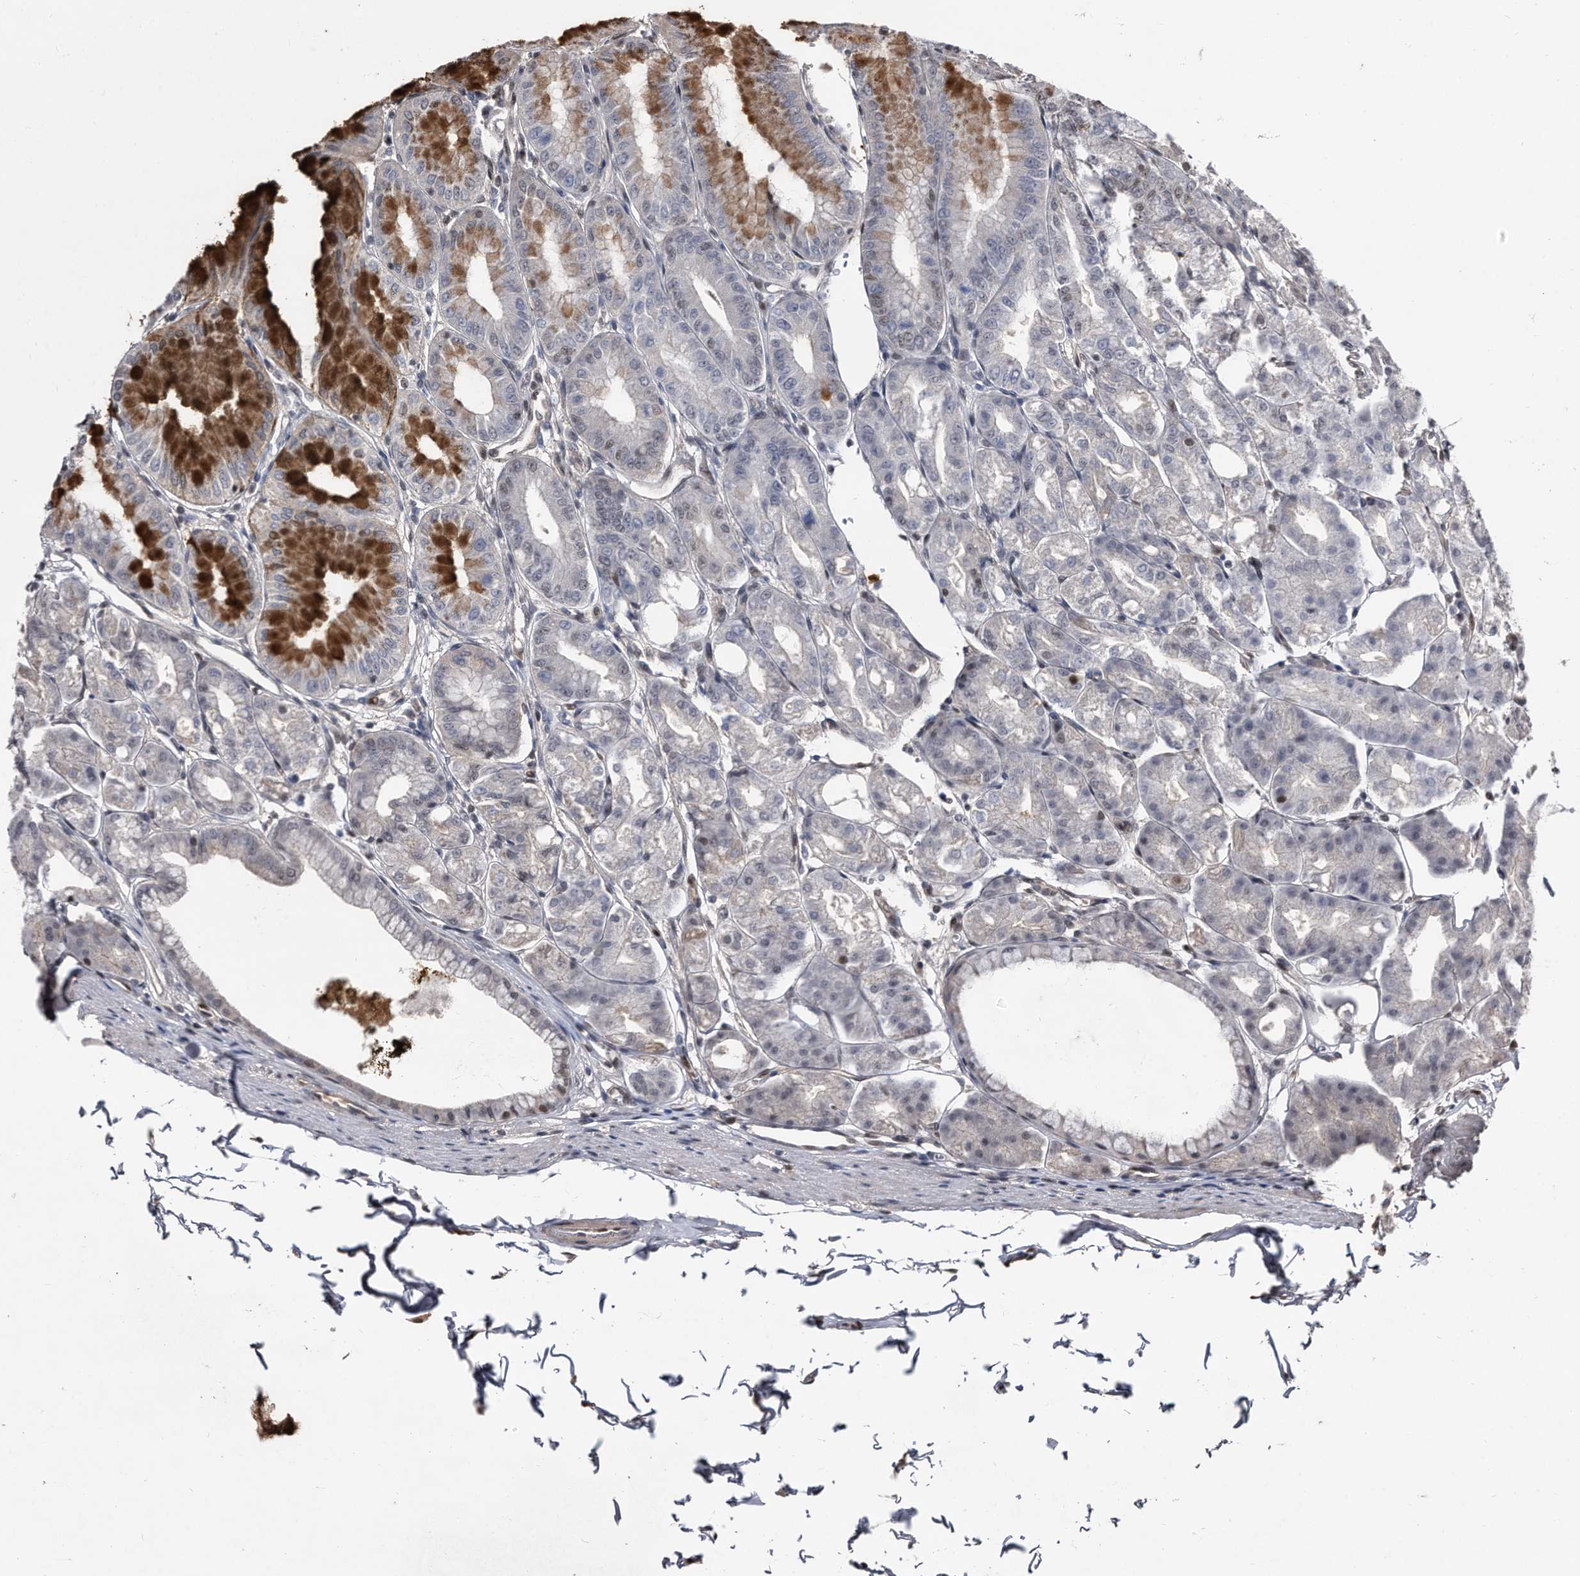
{"staining": {"intensity": "strong", "quantity": "<25%", "location": "cytoplasmic/membranous"}, "tissue": "stomach", "cell_type": "Glandular cells", "image_type": "normal", "snomed": [{"axis": "morphology", "description": "Normal tissue, NOS"}, {"axis": "topography", "description": "Stomach, lower"}], "caption": "A histopathology image of stomach stained for a protein demonstrates strong cytoplasmic/membranous brown staining in glandular cells.", "gene": "RAD23B", "patient": {"sex": "male", "age": 71}}